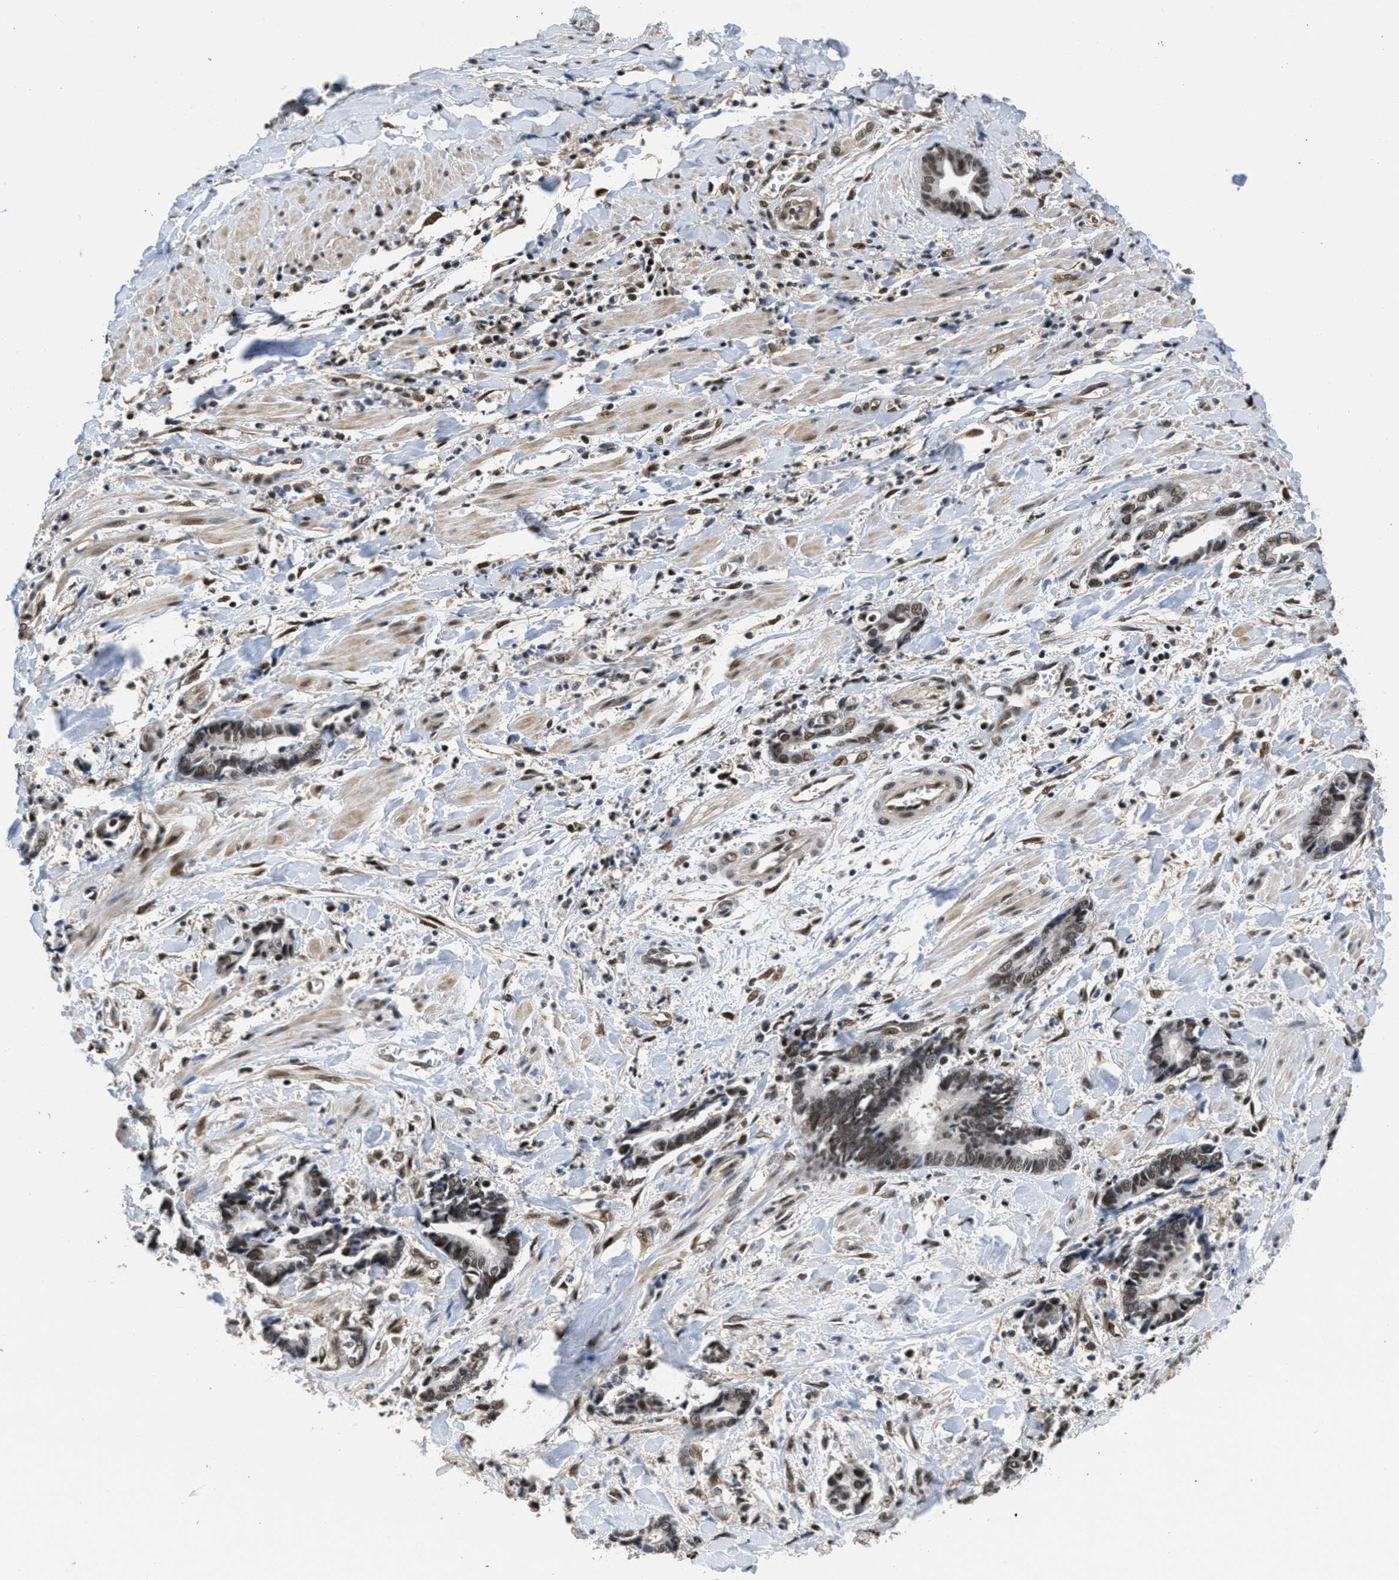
{"staining": {"intensity": "moderate", "quantity": ">75%", "location": "nuclear"}, "tissue": "cervical cancer", "cell_type": "Tumor cells", "image_type": "cancer", "snomed": [{"axis": "morphology", "description": "Adenocarcinoma, NOS"}, {"axis": "topography", "description": "Cervix"}], "caption": "High-magnification brightfield microscopy of cervical cancer (adenocarcinoma) stained with DAB (3,3'-diaminobenzidine) (brown) and counterstained with hematoxylin (blue). tumor cells exhibit moderate nuclear positivity is seen in about>75% of cells.", "gene": "CUL4B", "patient": {"sex": "female", "age": 44}}